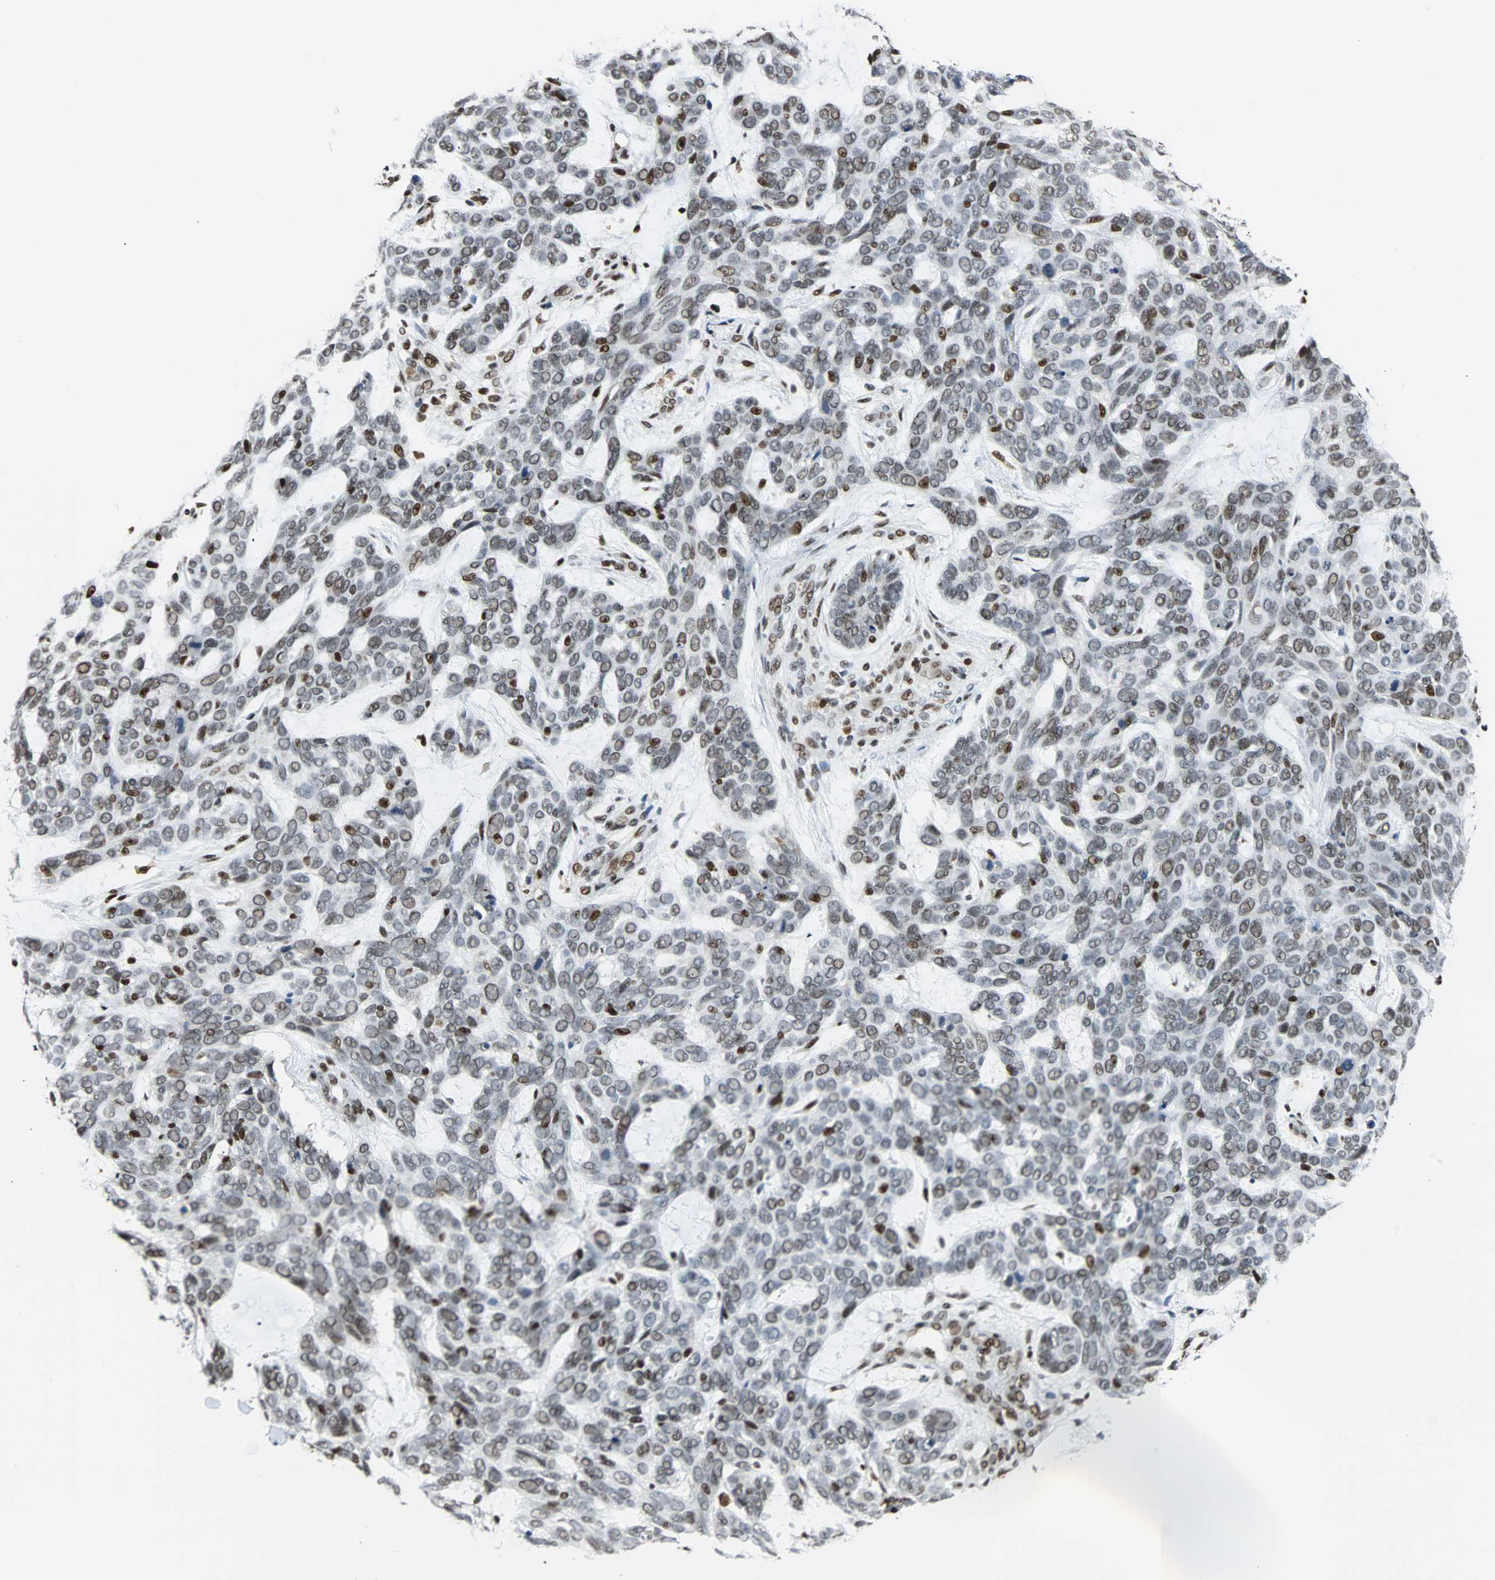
{"staining": {"intensity": "moderate", "quantity": ">75%", "location": "nuclear"}, "tissue": "skin cancer", "cell_type": "Tumor cells", "image_type": "cancer", "snomed": [{"axis": "morphology", "description": "Basal cell carcinoma"}, {"axis": "topography", "description": "Skin"}], "caption": "Protein positivity by immunohistochemistry (IHC) displays moderate nuclear staining in approximately >75% of tumor cells in skin cancer.", "gene": "XRCC4", "patient": {"sex": "male", "age": 87}}